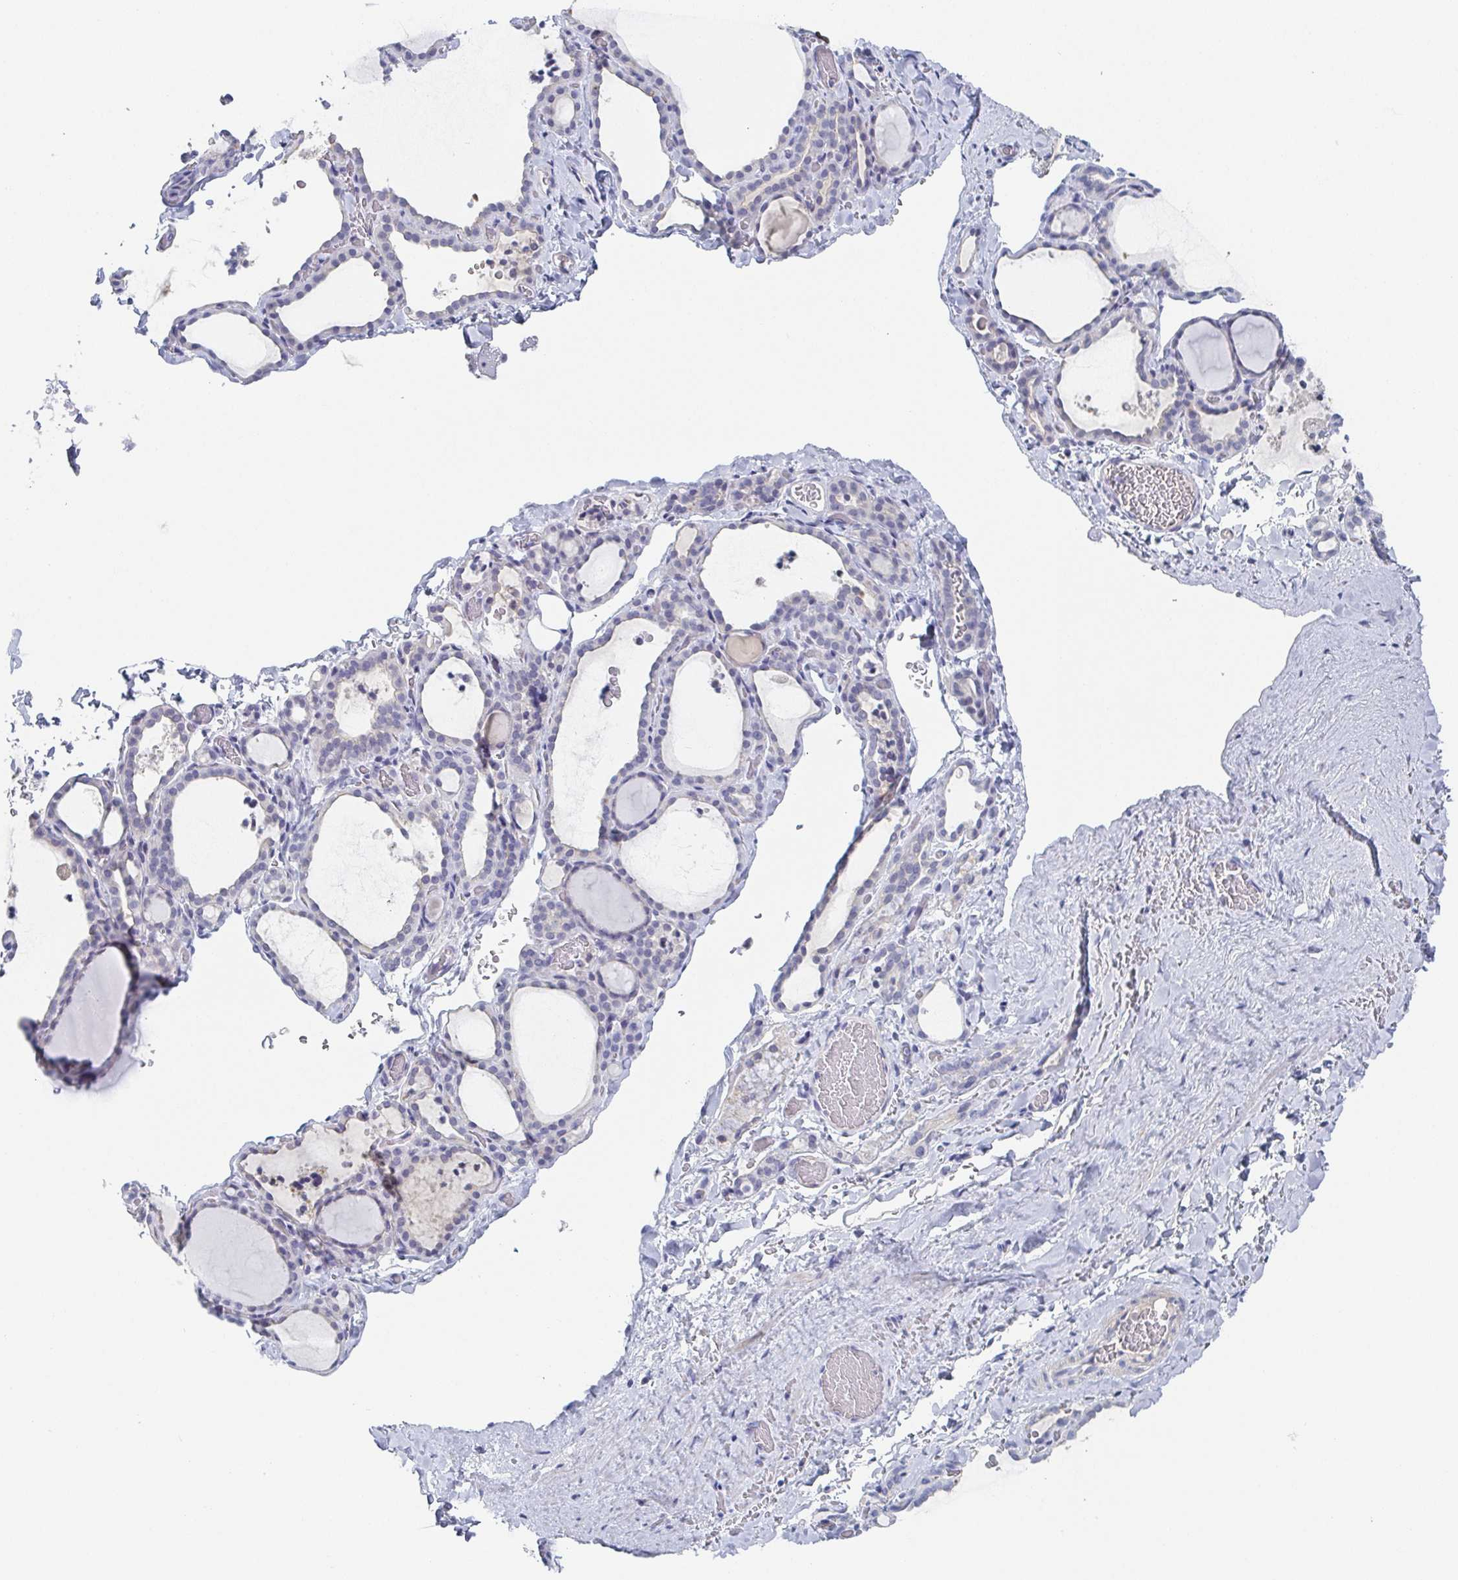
{"staining": {"intensity": "negative", "quantity": "none", "location": "none"}, "tissue": "thyroid gland", "cell_type": "Glandular cells", "image_type": "normal", "snomed": [{"axis": "morphology", "description": "Normal tissue, NOS"}, {"axis": "topography", "description": "Thyroid gland"}], "caption": "Immunohistochemistry photomicrograph of benign human thyroid gland stained for a protein (brown), which demonstrates no staining in glandular cells.", "gene": "RHOV", "patient": {"sex": "female", "age": 22}}